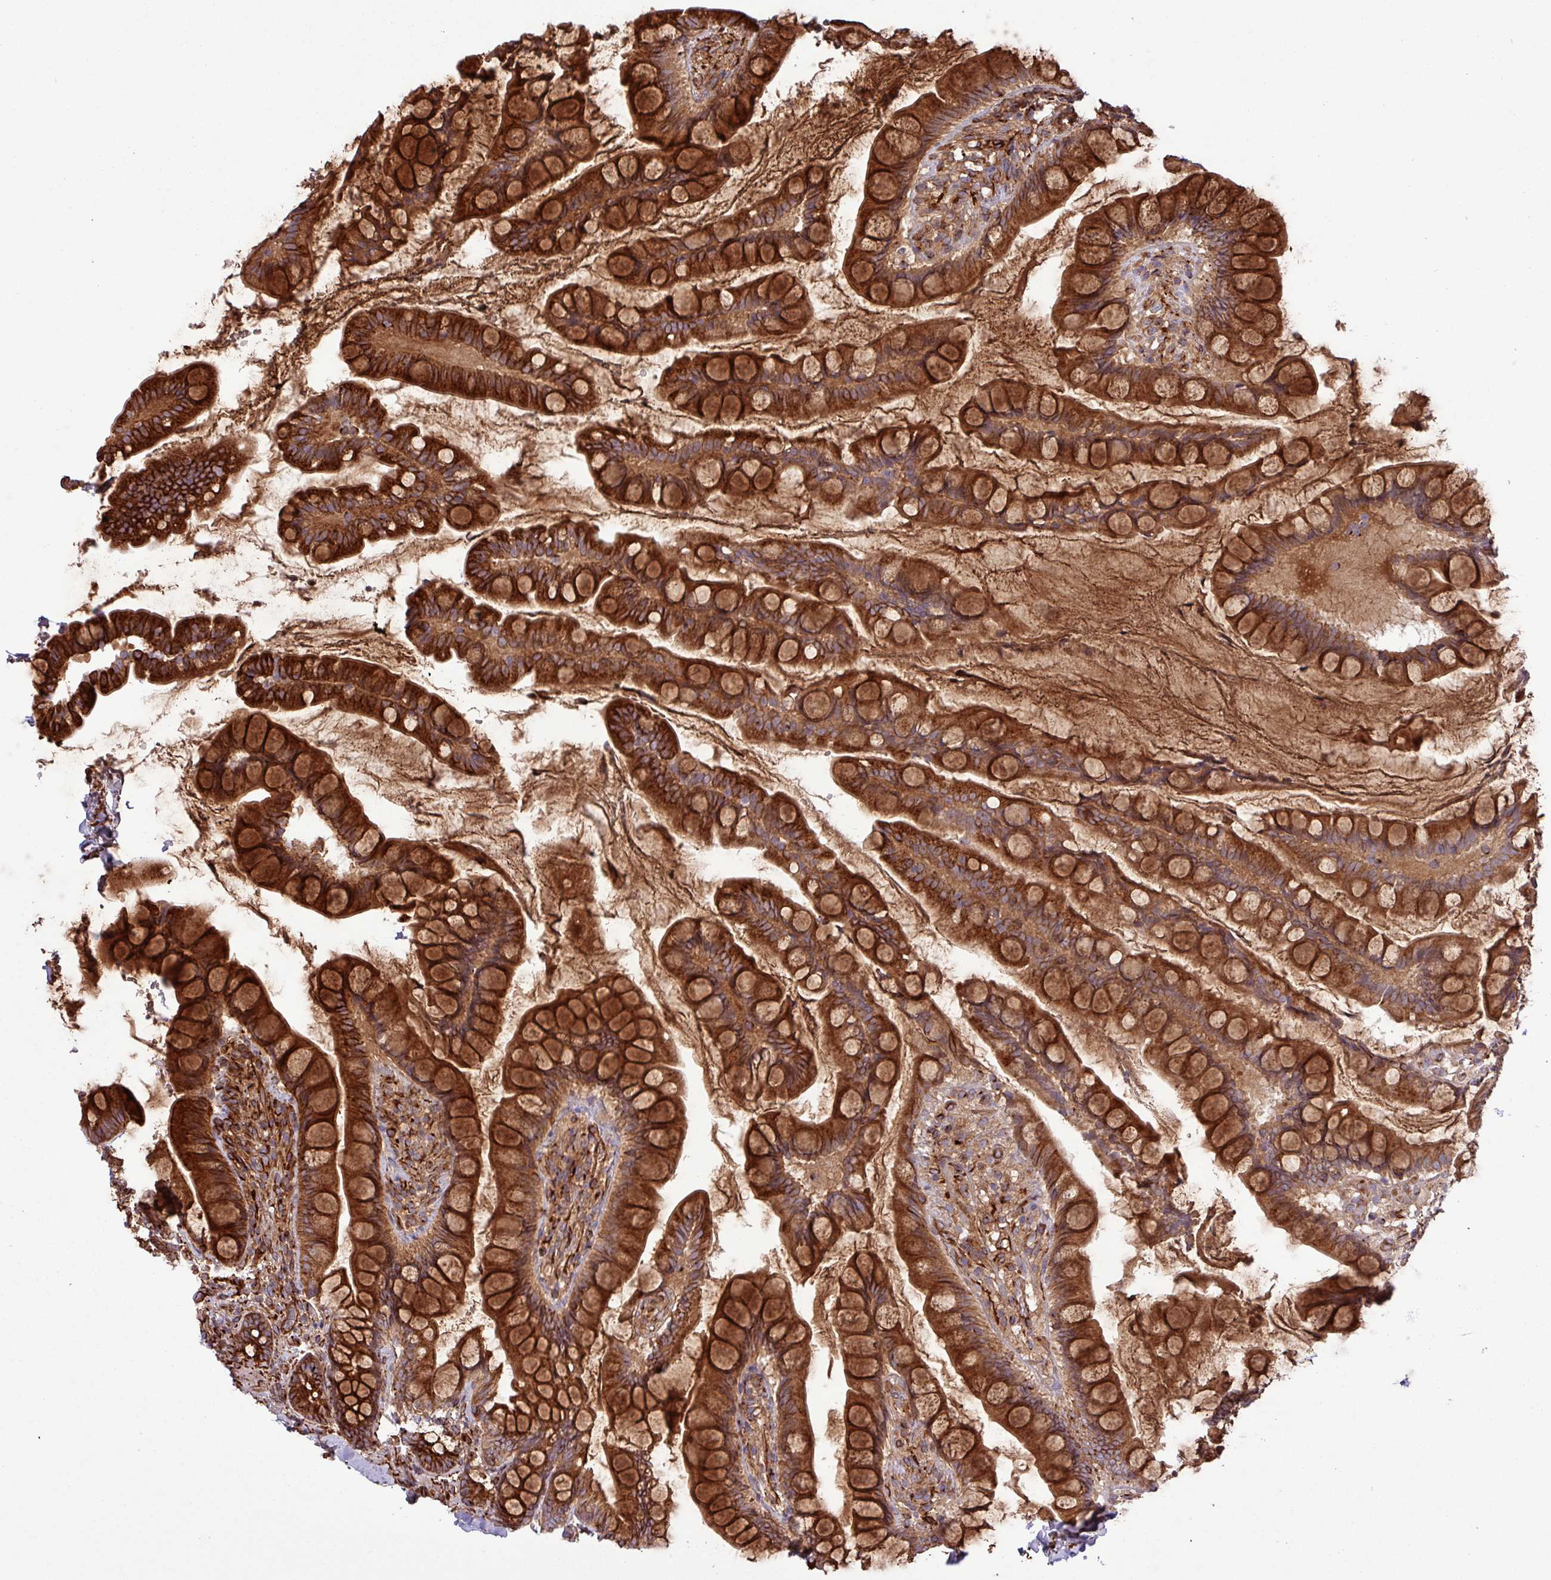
{"staining": {"intensity": "strong", "quantity": ">75%", "location": "cytoplasmic/membranous"}, "tissue": "small intestine", "cell_type": "Glandular cells", "image_type": "normal", "snomed": [{"axis": "morphology", "description": "Normal tissue, NOS"}, {"axis": "topography", "description": "Small intestine"}], "caption": "DAB (3,3'-diaminobenzidine) immunohistochemical staining of benign human small intestine exhibits strong cytoplasmic/membranous protein expression in about >75% of glandular cells.", "gene": "ZNF300", "patient": {"sex": "male", "age": 70}}